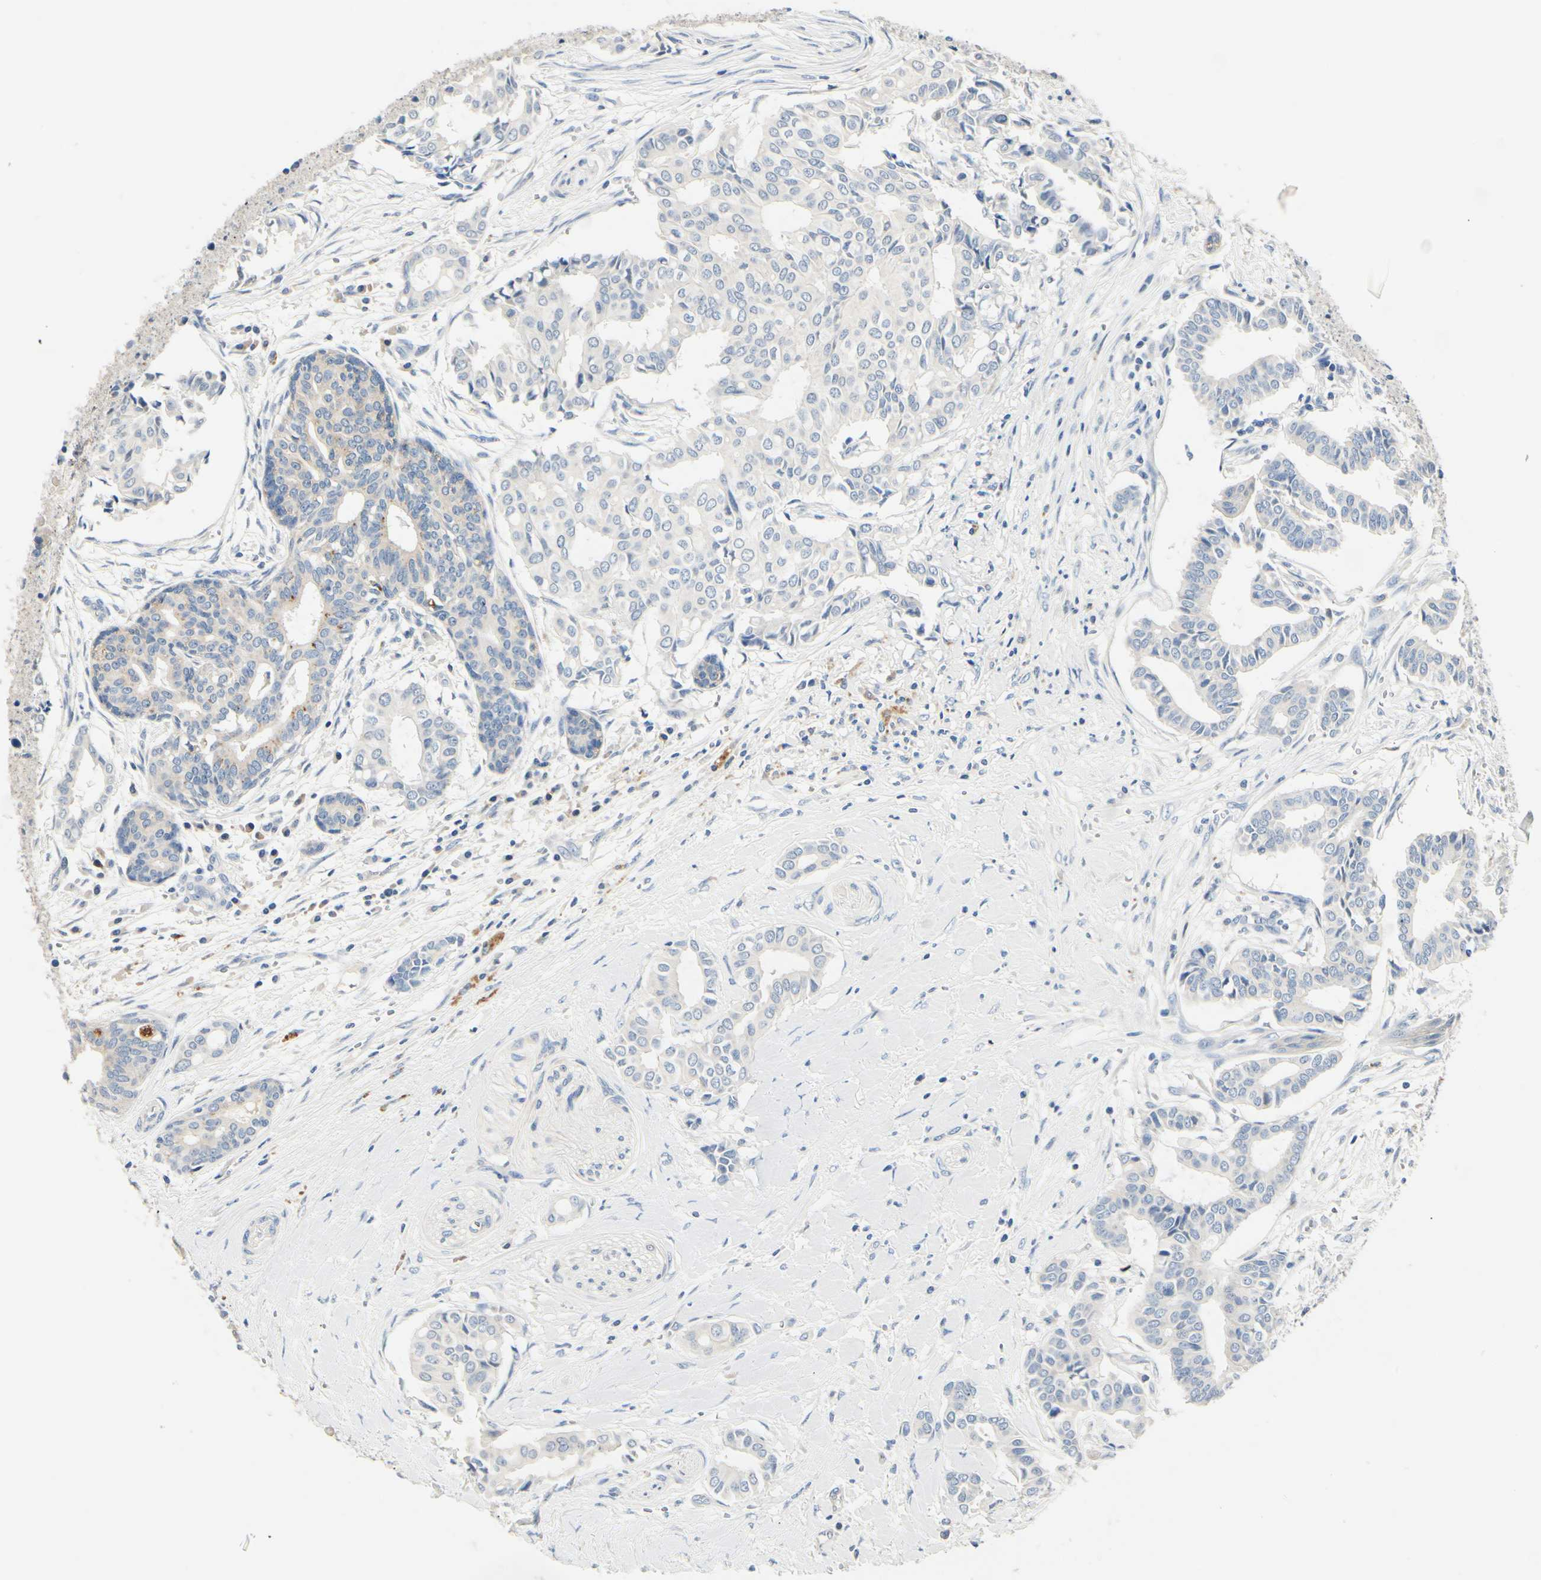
{"staining": {"intensity": "weak", "quantity": "25%-75%", "location": "cytoplasmic/membranous"}, "tissue": "head and neck cancer", "cell_type": "Tumor cells", "image_type": "cancer", "snomed": [{"axis": "morphology", "description": "Adenocarcinoma, NOS"}, {"axis": "topography", "description": "Salivary gland"}, {"axis": "topography", "description": "Head-Neck"}], "caption": "High-power microscopy captured an IHC histopathology image of head and neck cancer (adenocarcinoma), revealing weak cytoplasmic/membranous expression in approximately 25%-75% of tumor cells.", "gene": "TGFBR3", "patient": {"sex": "female", "age": 59}}